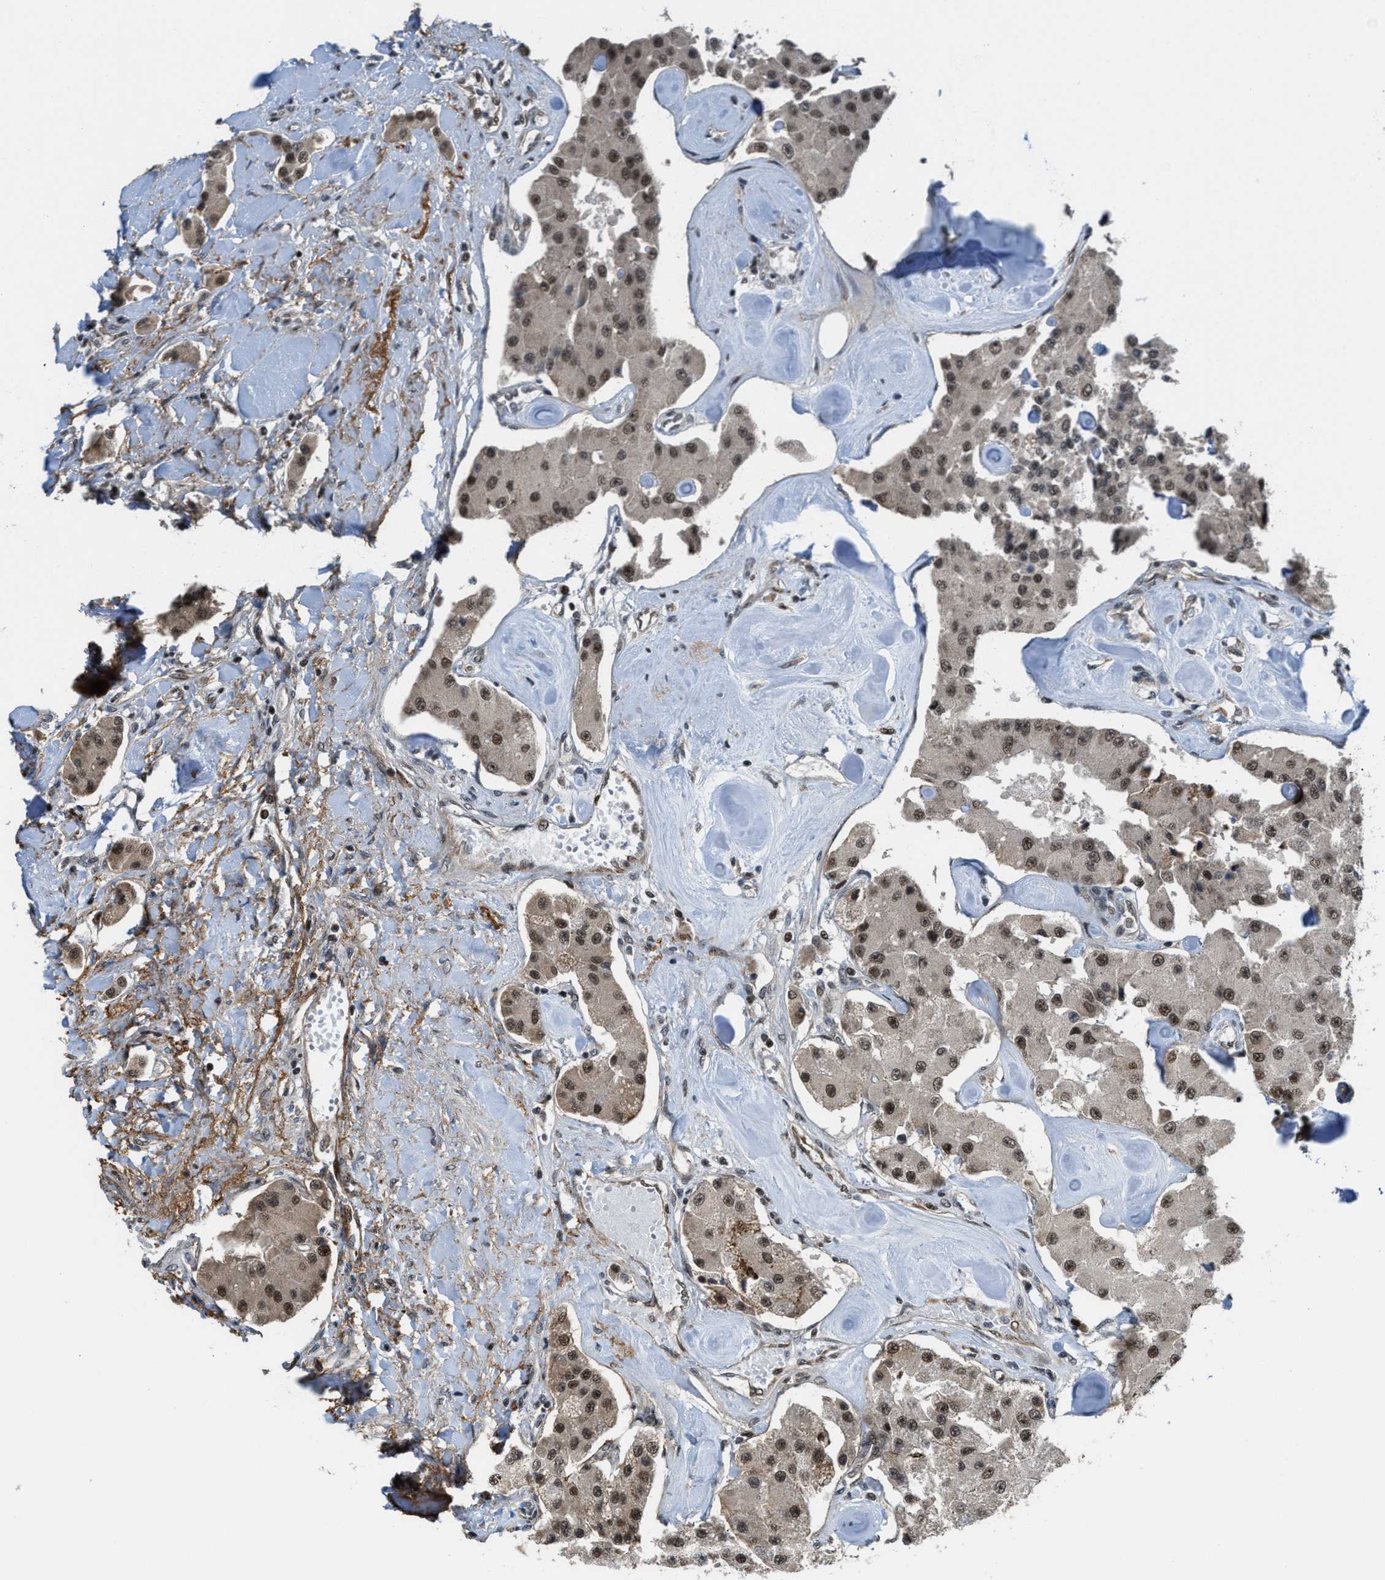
{"staining": {"intensity": "moderate", "quantity": ">75%", "location": "nuclear"}, "tissue": "carcinoid", "cell_type": "Tumor cells", "image_type": "cancer", "snomed": [{"axis": "morphology", "description": "Carcinoid, malignant, NOS"}, {"axis": "topography", "description": "Pancreas"}], "caption": "Human carcinoid stained with a brown dye exhibits moderate nuclear positive expression in approximately >75% of tumor cells.", "gene": "ZNF250", "patient": {"sex": "male", "age": 41}}